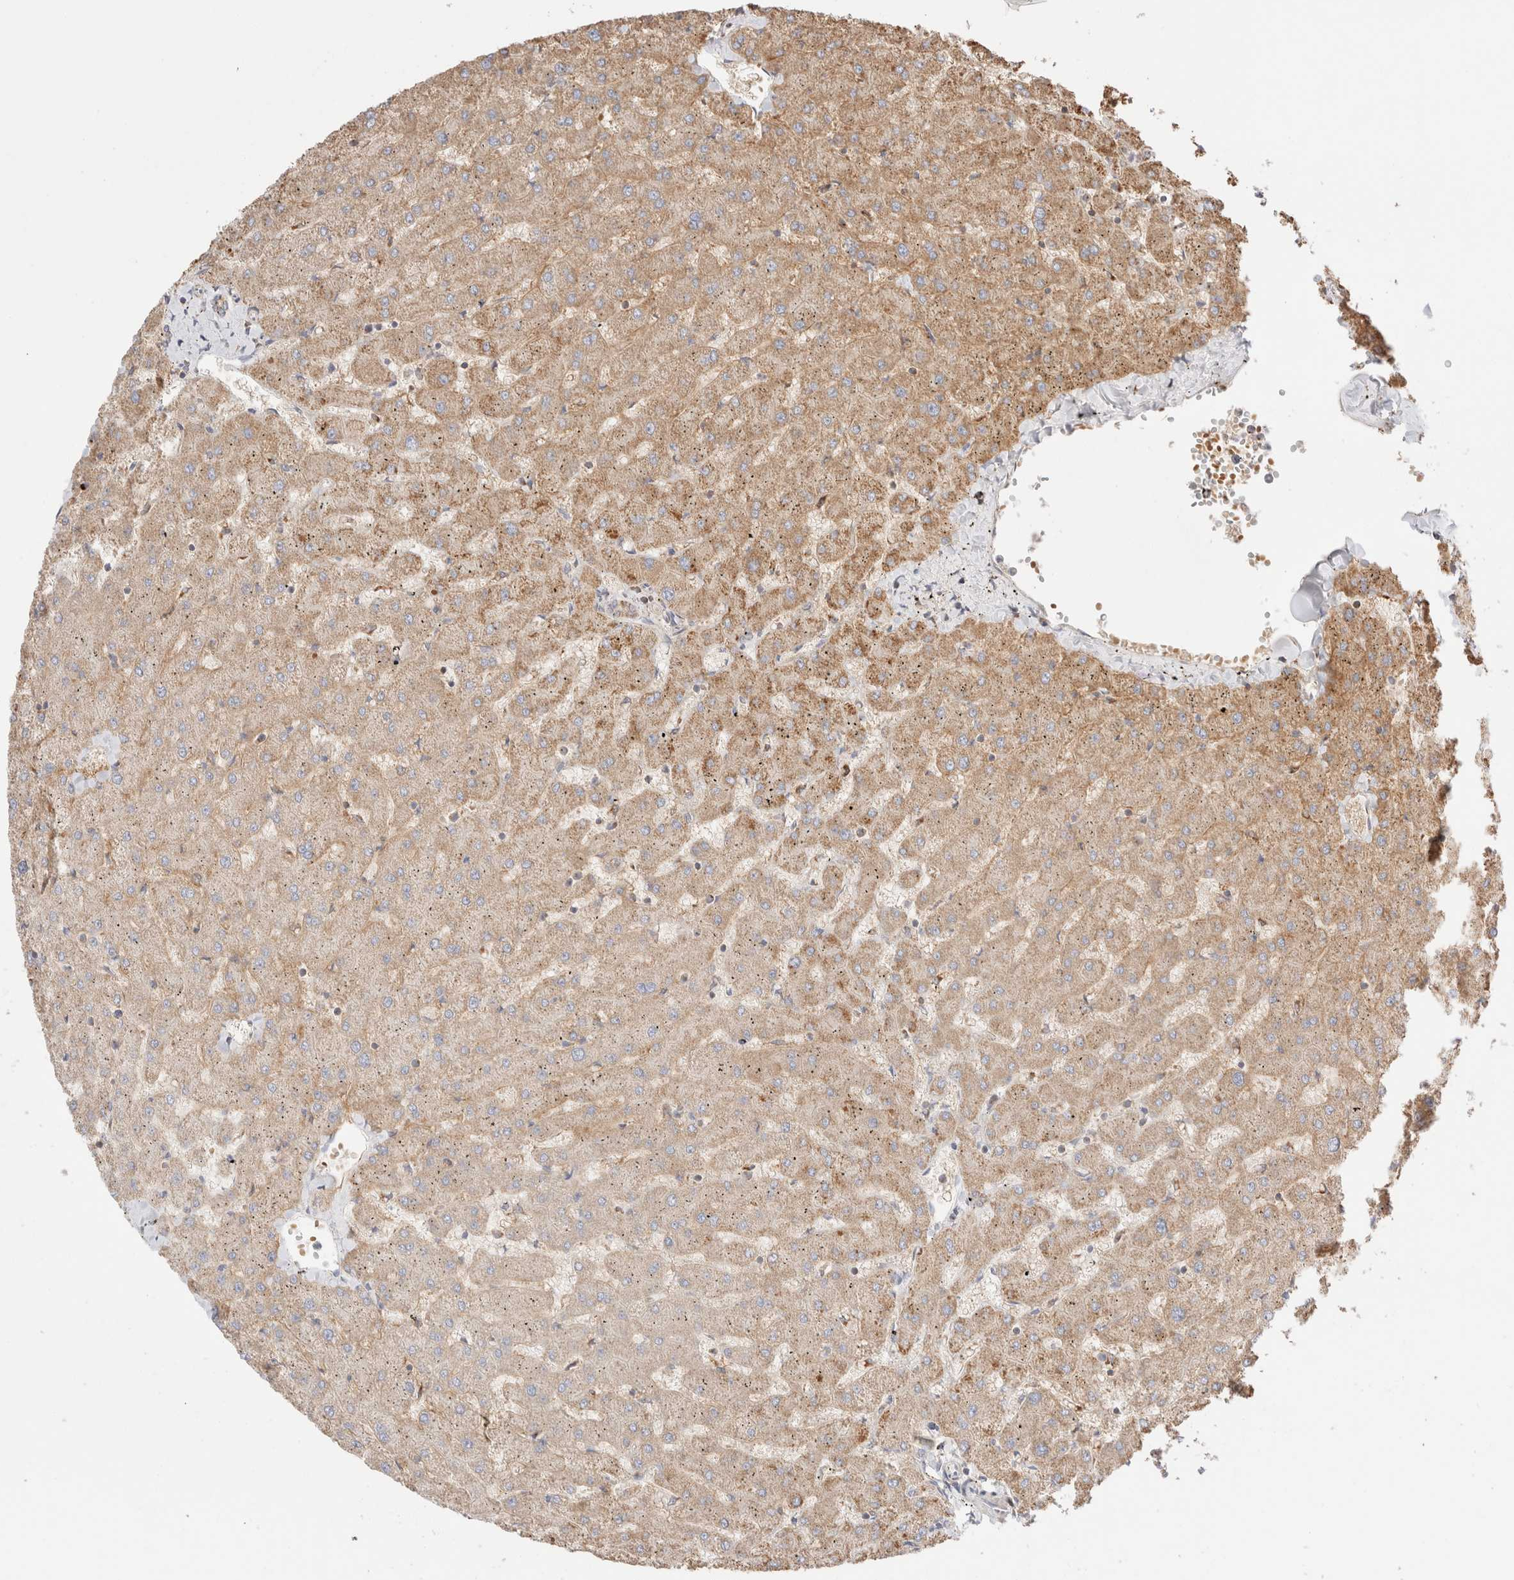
{"staining": {"intensity": "weak", "quantity": ">75%", "location": "cytoplasmic/membranous"}, "tissue": "liver", "cell_type": "Cholangiocytes", "image_type": "normal", "snomed": [{"axis": "morphology", "description": "Normal tissue, NOS"}, {"axis": "topography", "description": "Liver"}], "caption": "Immunohistochemistry photomicrograph of unremarkable human liver stained for a protein (brown), which displays low levels of weak cytoplasmic/membranous positivity in about >75% of cholangiocytes.", "gene": "TMPPE", "patient": {"sex": "female", "age": 63}}